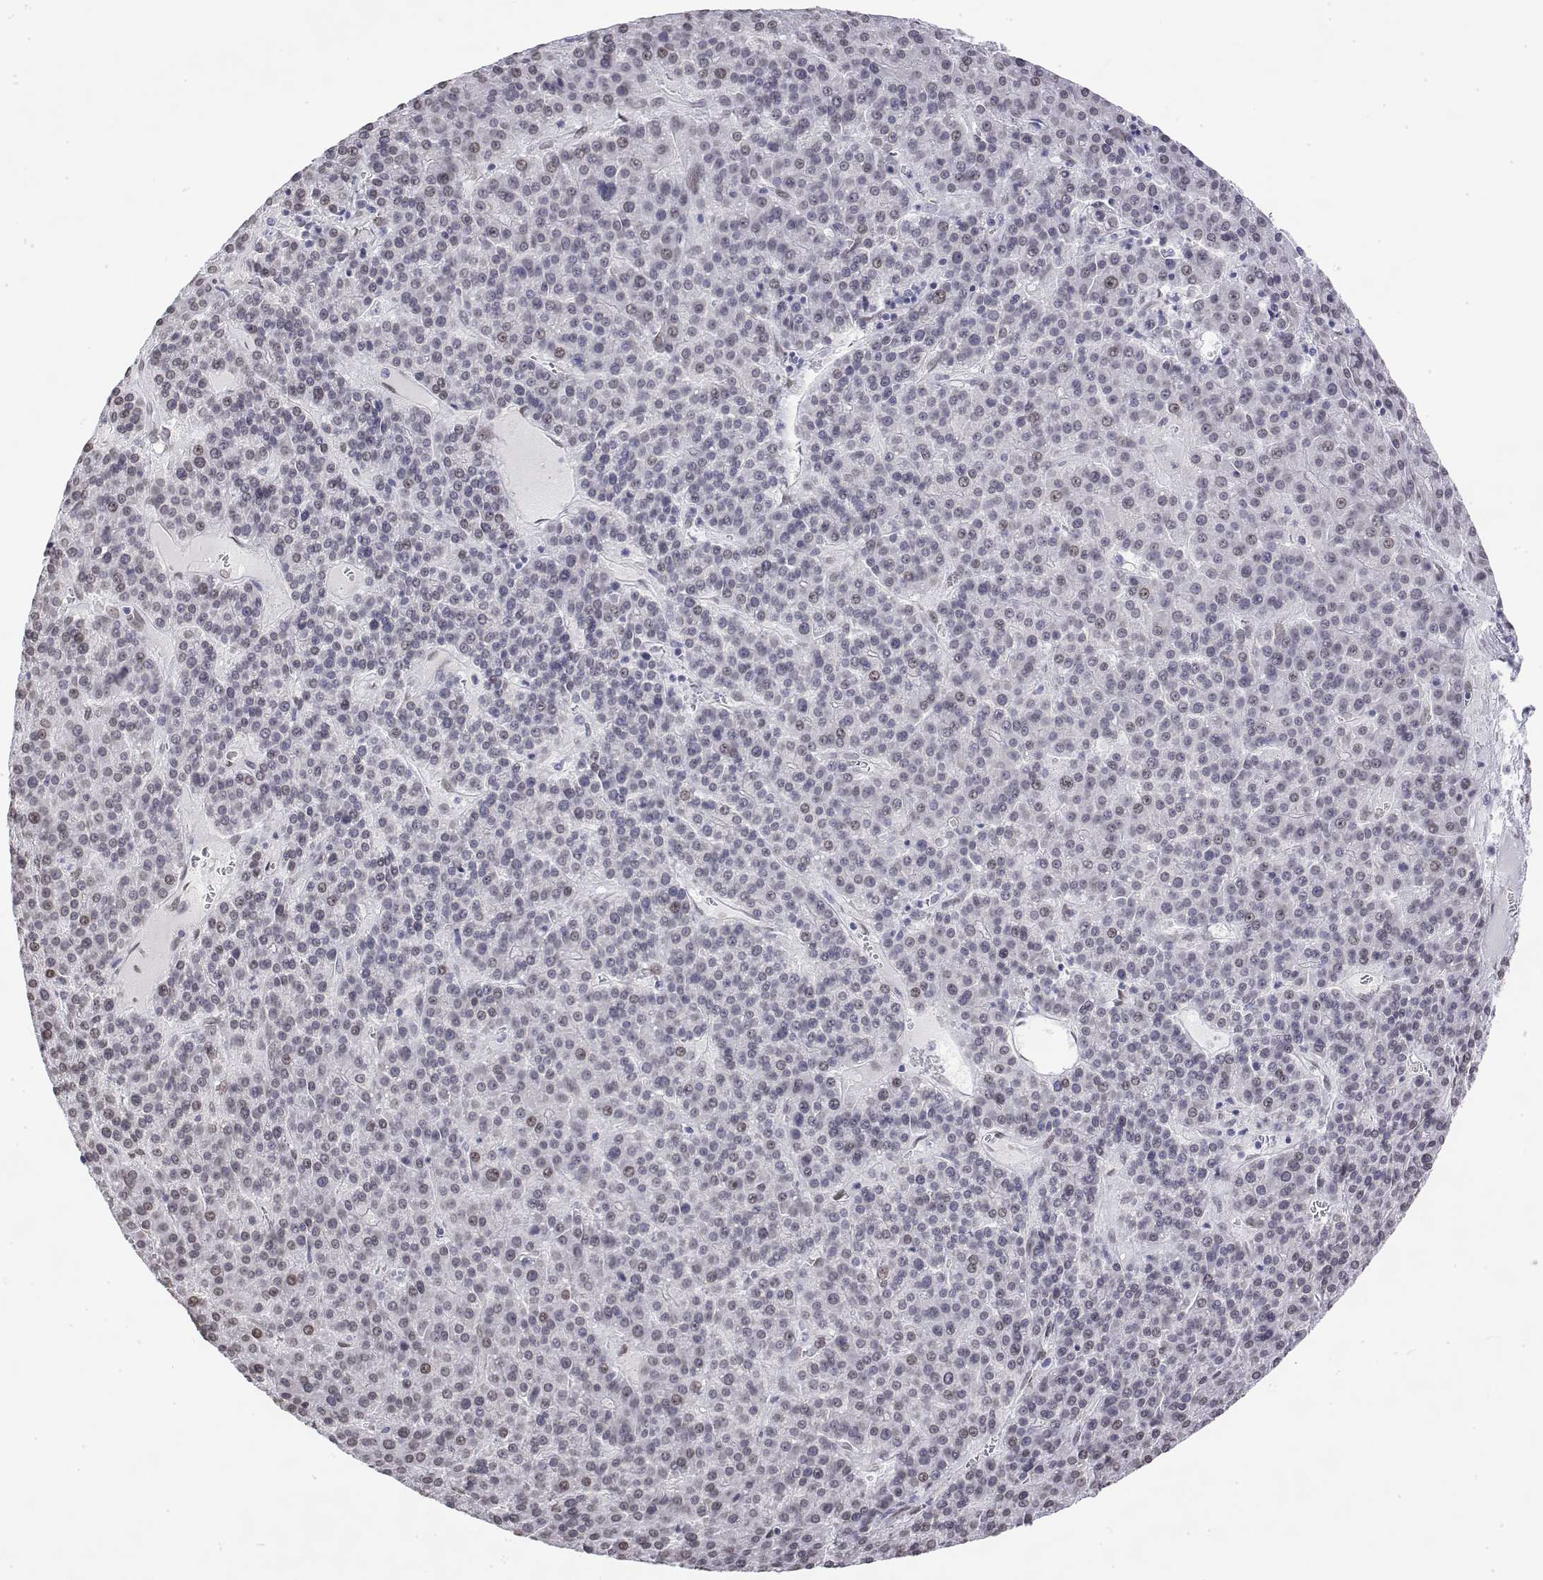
{"staining": {"intensity": "negative", "quantity": "none", "location": "none"}, "tissue": "liver cancer", "cell_type": "Tumor cells", "image_type": "cancer", "snomed": [{"axis": "morphology", "description": "Carcinoma, Hepatocellular, NOS"}, {"axis": "topography", "description": "Liver"}], "caption": "Immunohistochemistry (IHC) micrograph of liver cancer (hepatocellular carcinoma) stained for a protein (brown), which reveals no positivity in tumor cells.", "gene": "ZNF532", "patient": {"sex": "female", "age": 58}}